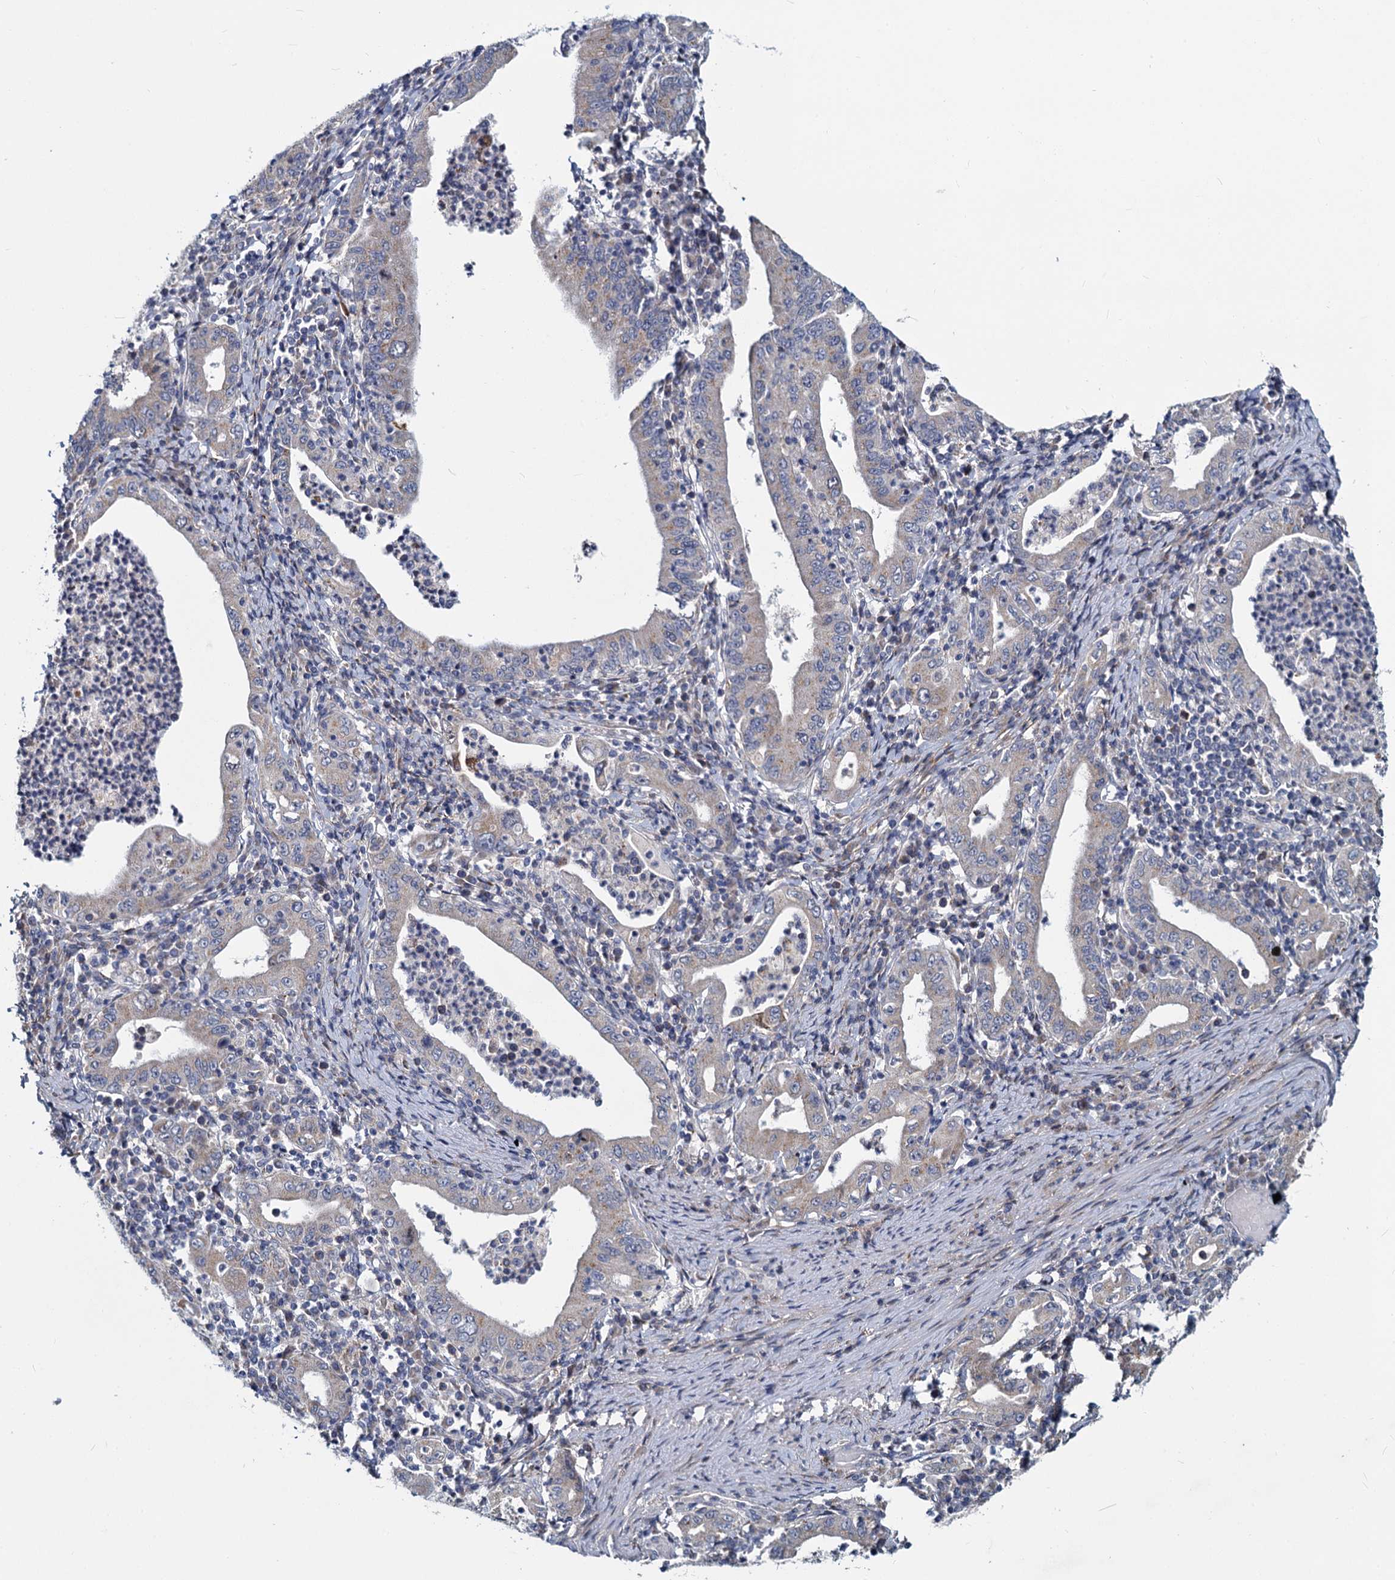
{"staining": {"intensity": "weak", "quantity": "<25%", "location": "cytoplasmic/membranous"}, "tissue": "stomach cancer", "cell_type": "Tumor cells", "image_type": "cancer", "snomed": [{"axis": "morphology", "description": "Normal tissue, NOS"}, {"axis": "morphology", "description": "Adenocarcinoma, NOS"}, {"axis": "topography", "description": "Esophagus"}, {"axis": "topography", "description": "Stomach, upper"}, {"axis": "topography", "description": "Peripheral nerve tissue"}], "caption": "DAB (3,3'-diaminobenzidine) immunohistochemical staining of adenocarcinoma (stomach) displays no significant expression in tumor cells.", "gene": "DCUN1D2", "patient": {"sex": "male", "age": 62}}